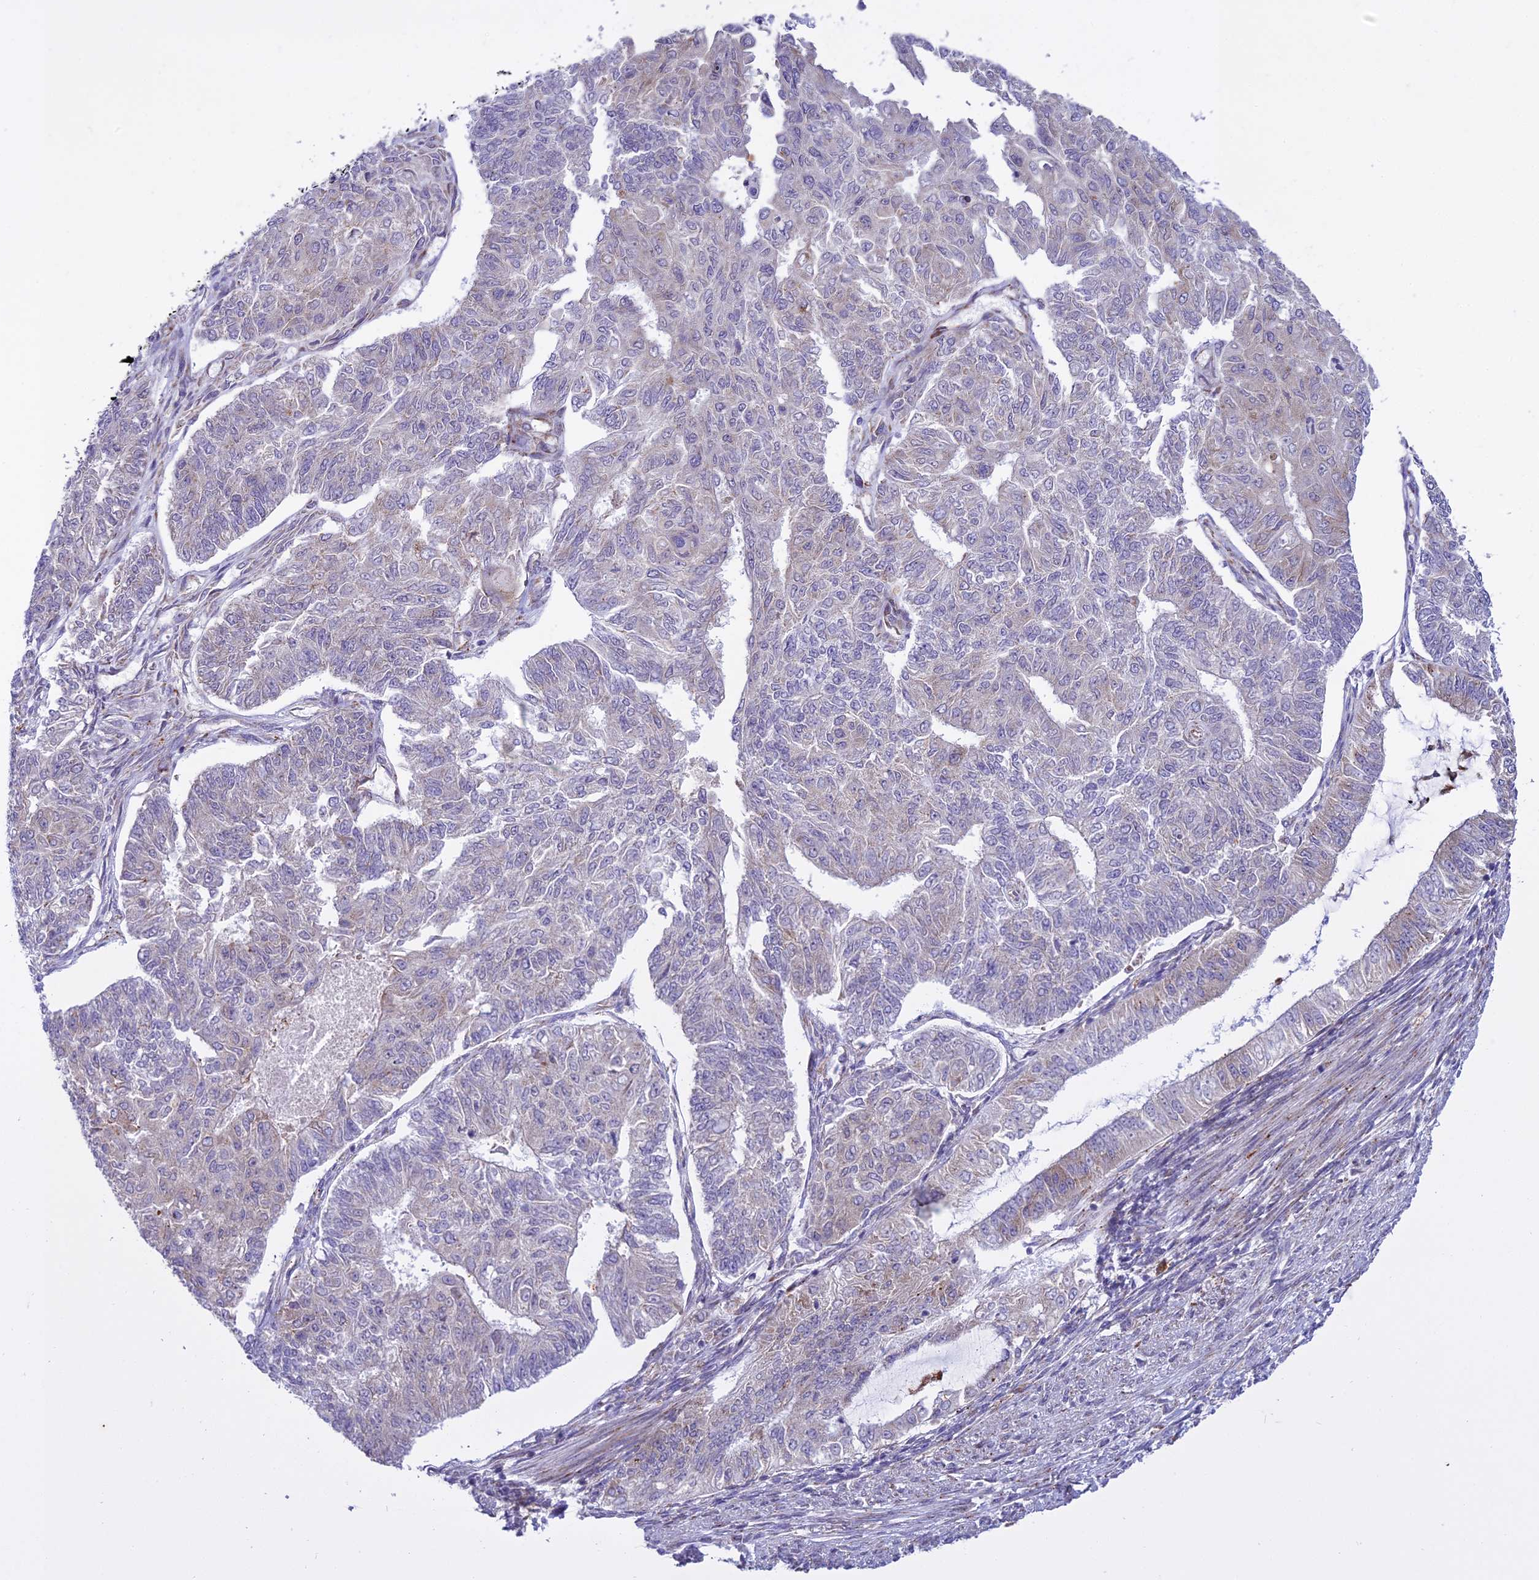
{"staining": {"intensity": "weak", "quantity": "<25%", "location": "cytoplasmic/membranous"}, "tissue": "endometrial cancer", "cell_type": "Tumor cells", "image_type": "cancer", "snomed": [{"axis": "morphology", "description": "Adenocarcinoma, NOS"}, {"axis": "topography", "description": "Endometrium"}], "caption": "Immunohistochemistry (IHC) photomicrograph of neoplastic tissue: human adenocarcinoma (endometrial) stained with DAB demonstrates no significant protein expression in tumor cells.", "gene": "NEURL2", "patient": {"sex": "female", "age": 32}}